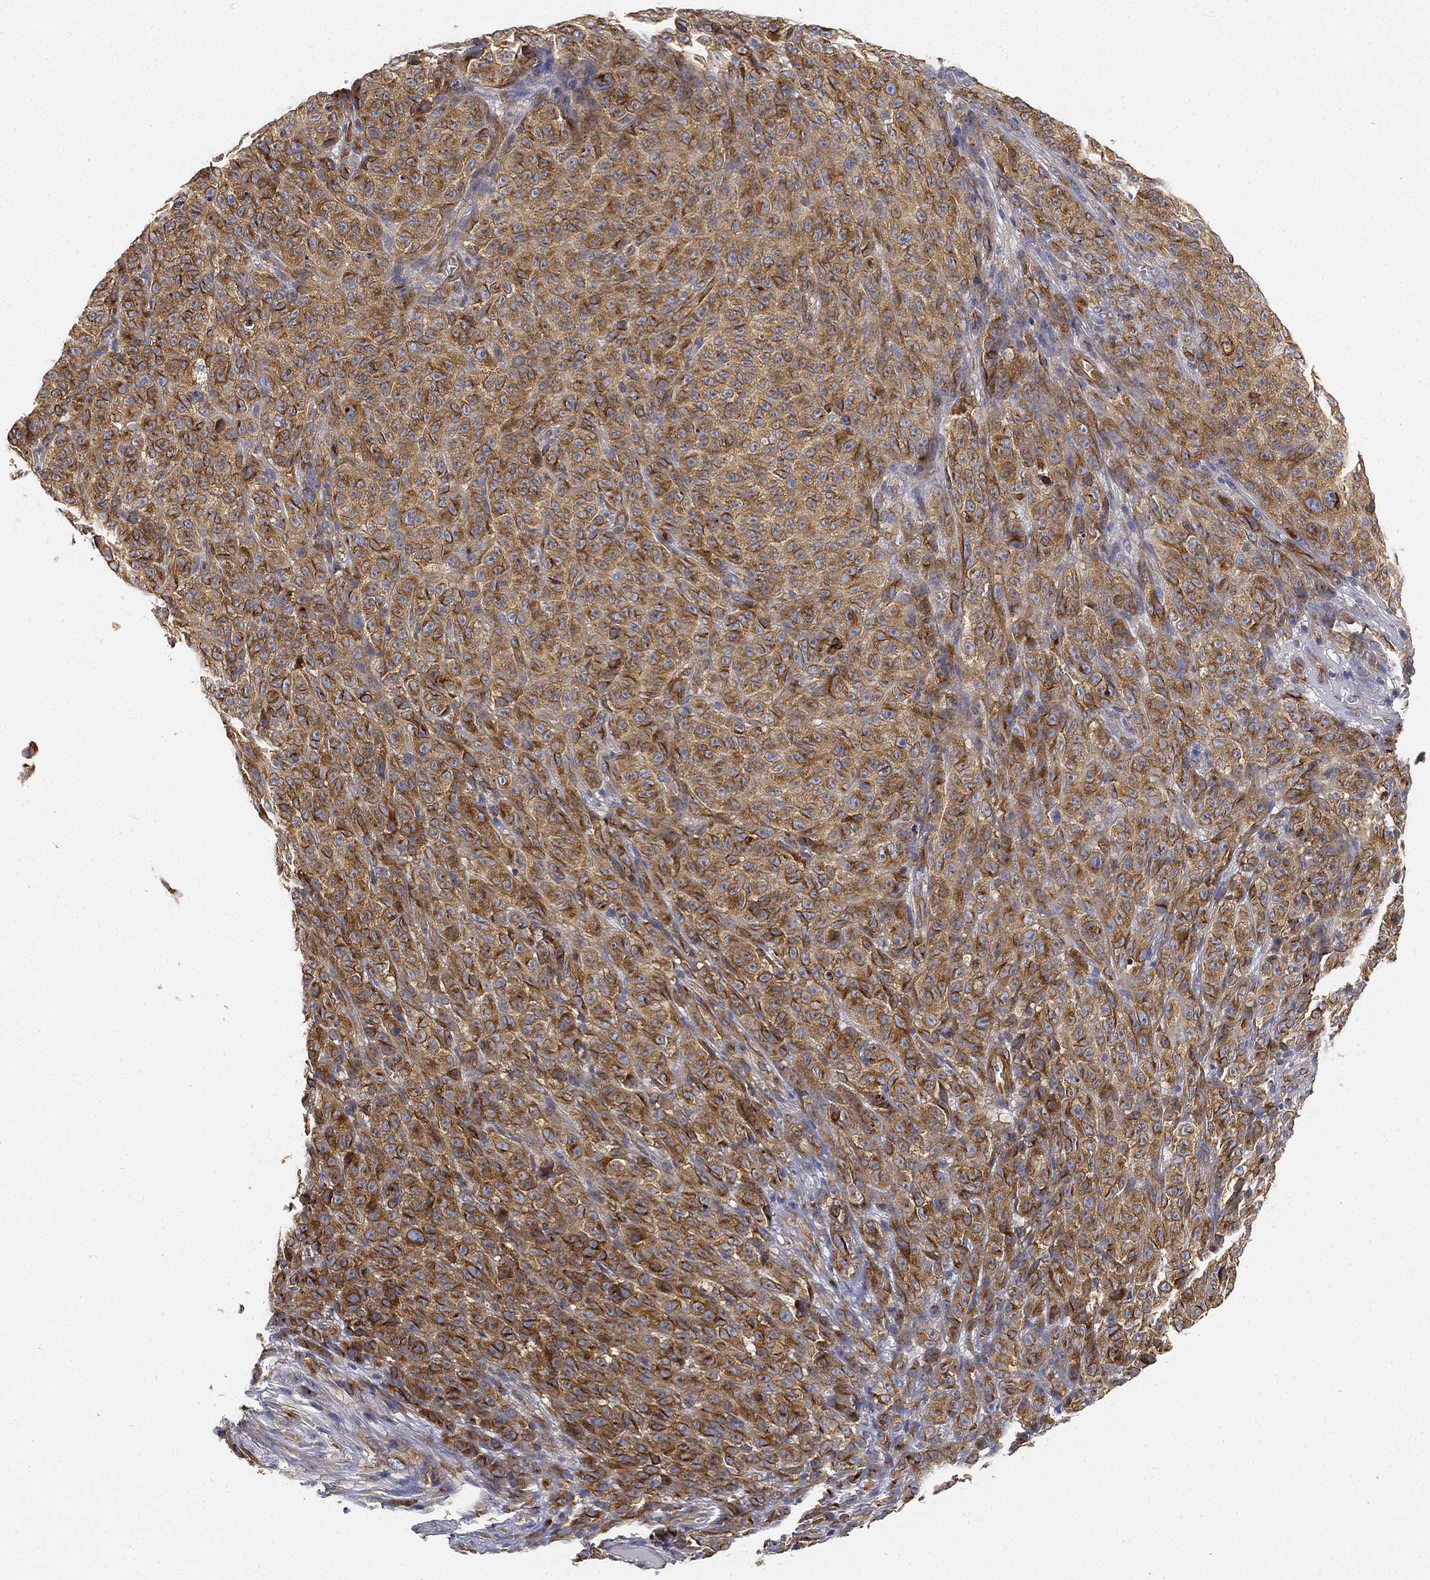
{"staining": {"intensity": "strong", "quantity": "25%-75%", "location": "cytoplasmic/membranous"}, "tissue": "melanoma", "cell_type": "Tumor cells", "image_type": "cancer", "snomed": [{"axis": "morphology", "description": "Malignant melanoma, NOS"}, {"axis": "topography", "description": "Skin"}], "caption": "Immunohistochemical staining of malignant melanoma shows strong cytoplasmic/membranous protein expression in approximately 25%-75% of tumor cells.", "gene": "TMEM25", "patient": {"sex": "female", "age": 82}}